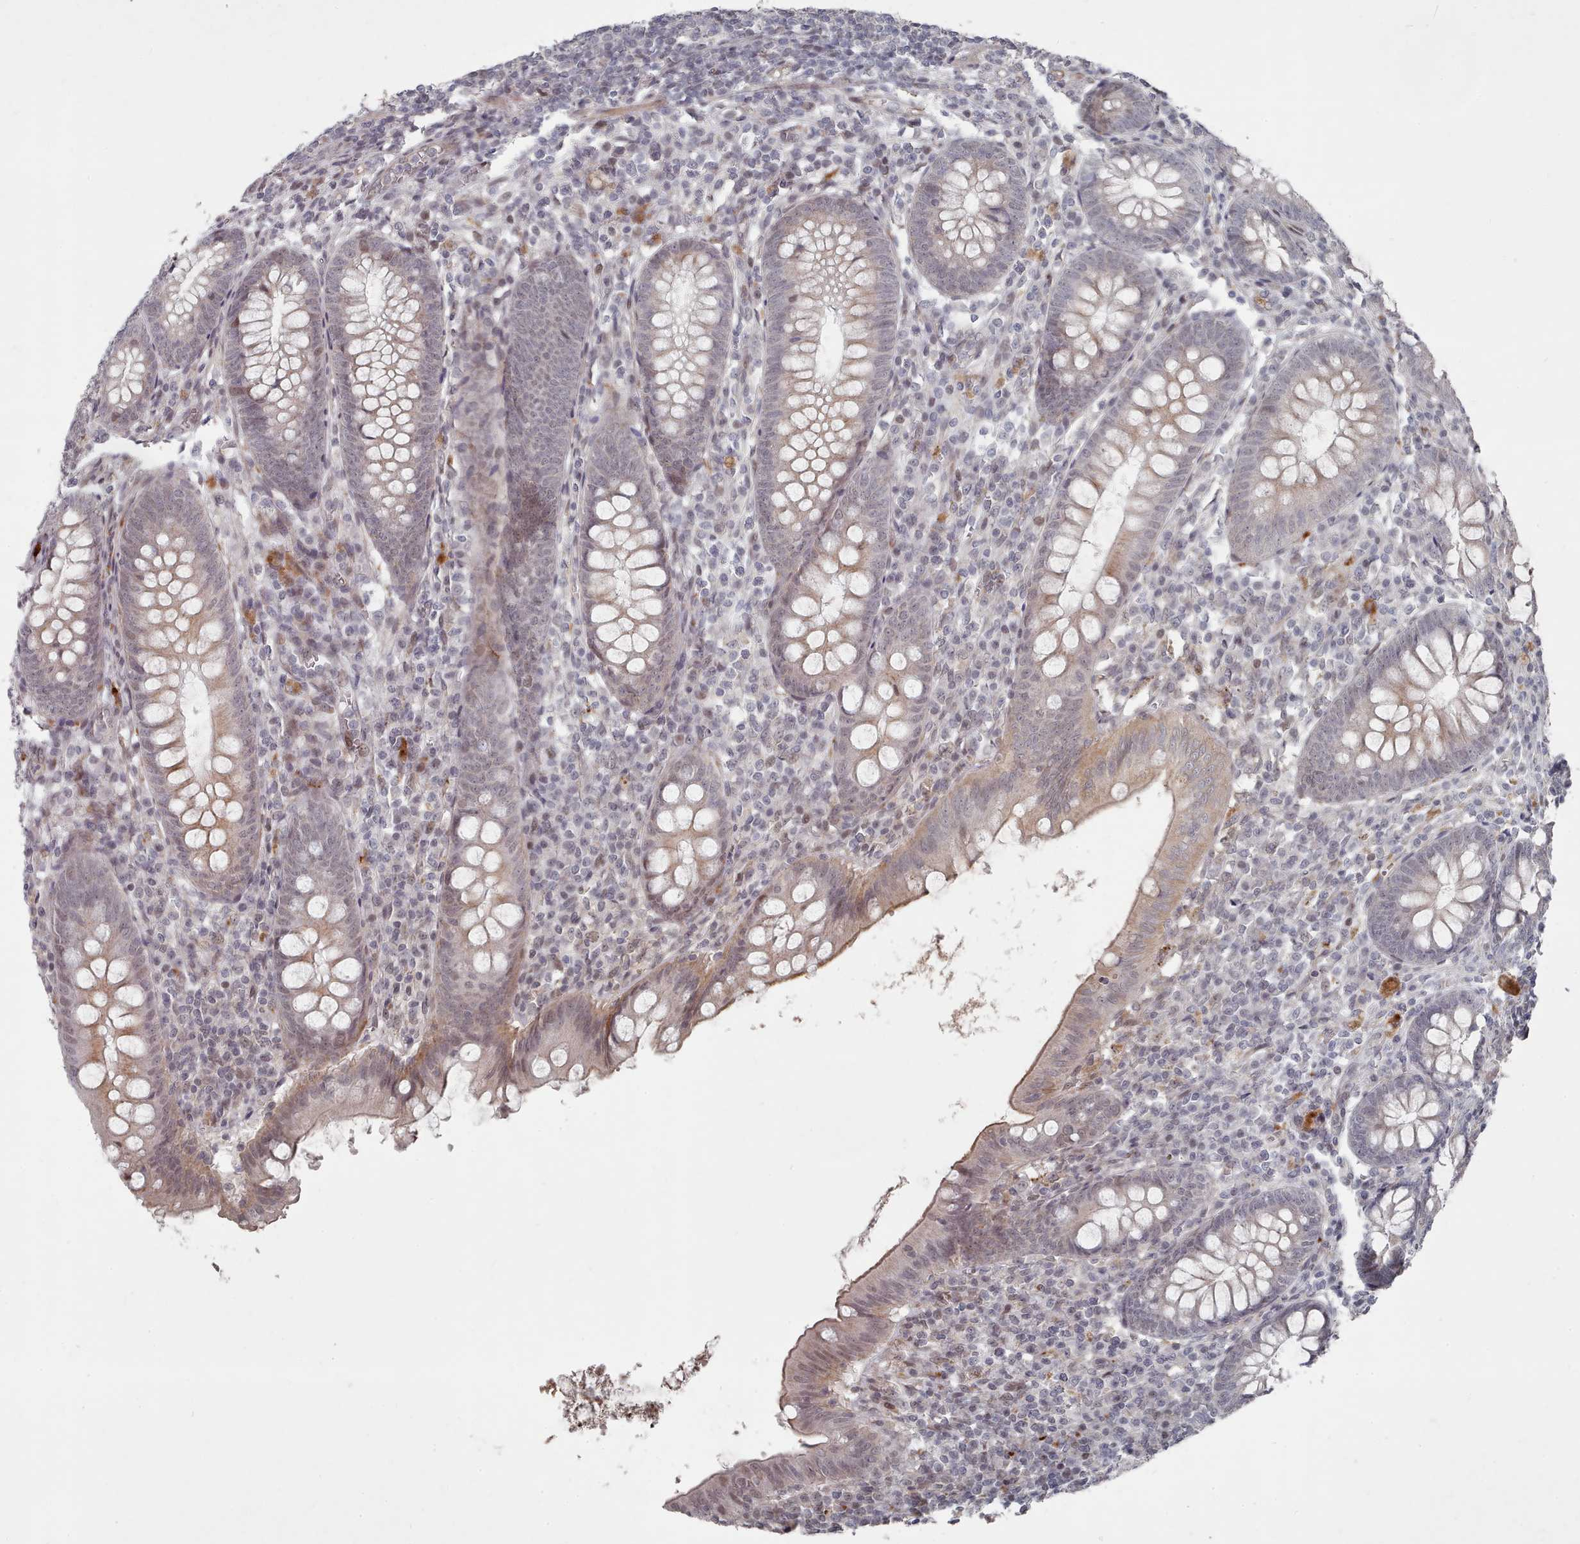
{"staining": {"intensity": "moderate", "quantity": "25%-75%", "location": "cytoplasmic/membranous"}, "tissue": "appendix", "cell_type": "Glandular cells", "image_type": "normal", "snomed": [{"axis": "morphology", "description": "Normal tissue, NOS"}, {"axis": "topography", "description": "Appendix"}], "caption": "The immunohistochemical stain shows moderate cytoplasmic/membranous staining in glandular cells of unremarkable appendix. The protein of interest is stained brown, and the nuclei are stained in blue (DAB IHC with brightfield microscopy, high magnification).", "gene": "CPSF4", "patient": {"sex": "male", "age": 56}}